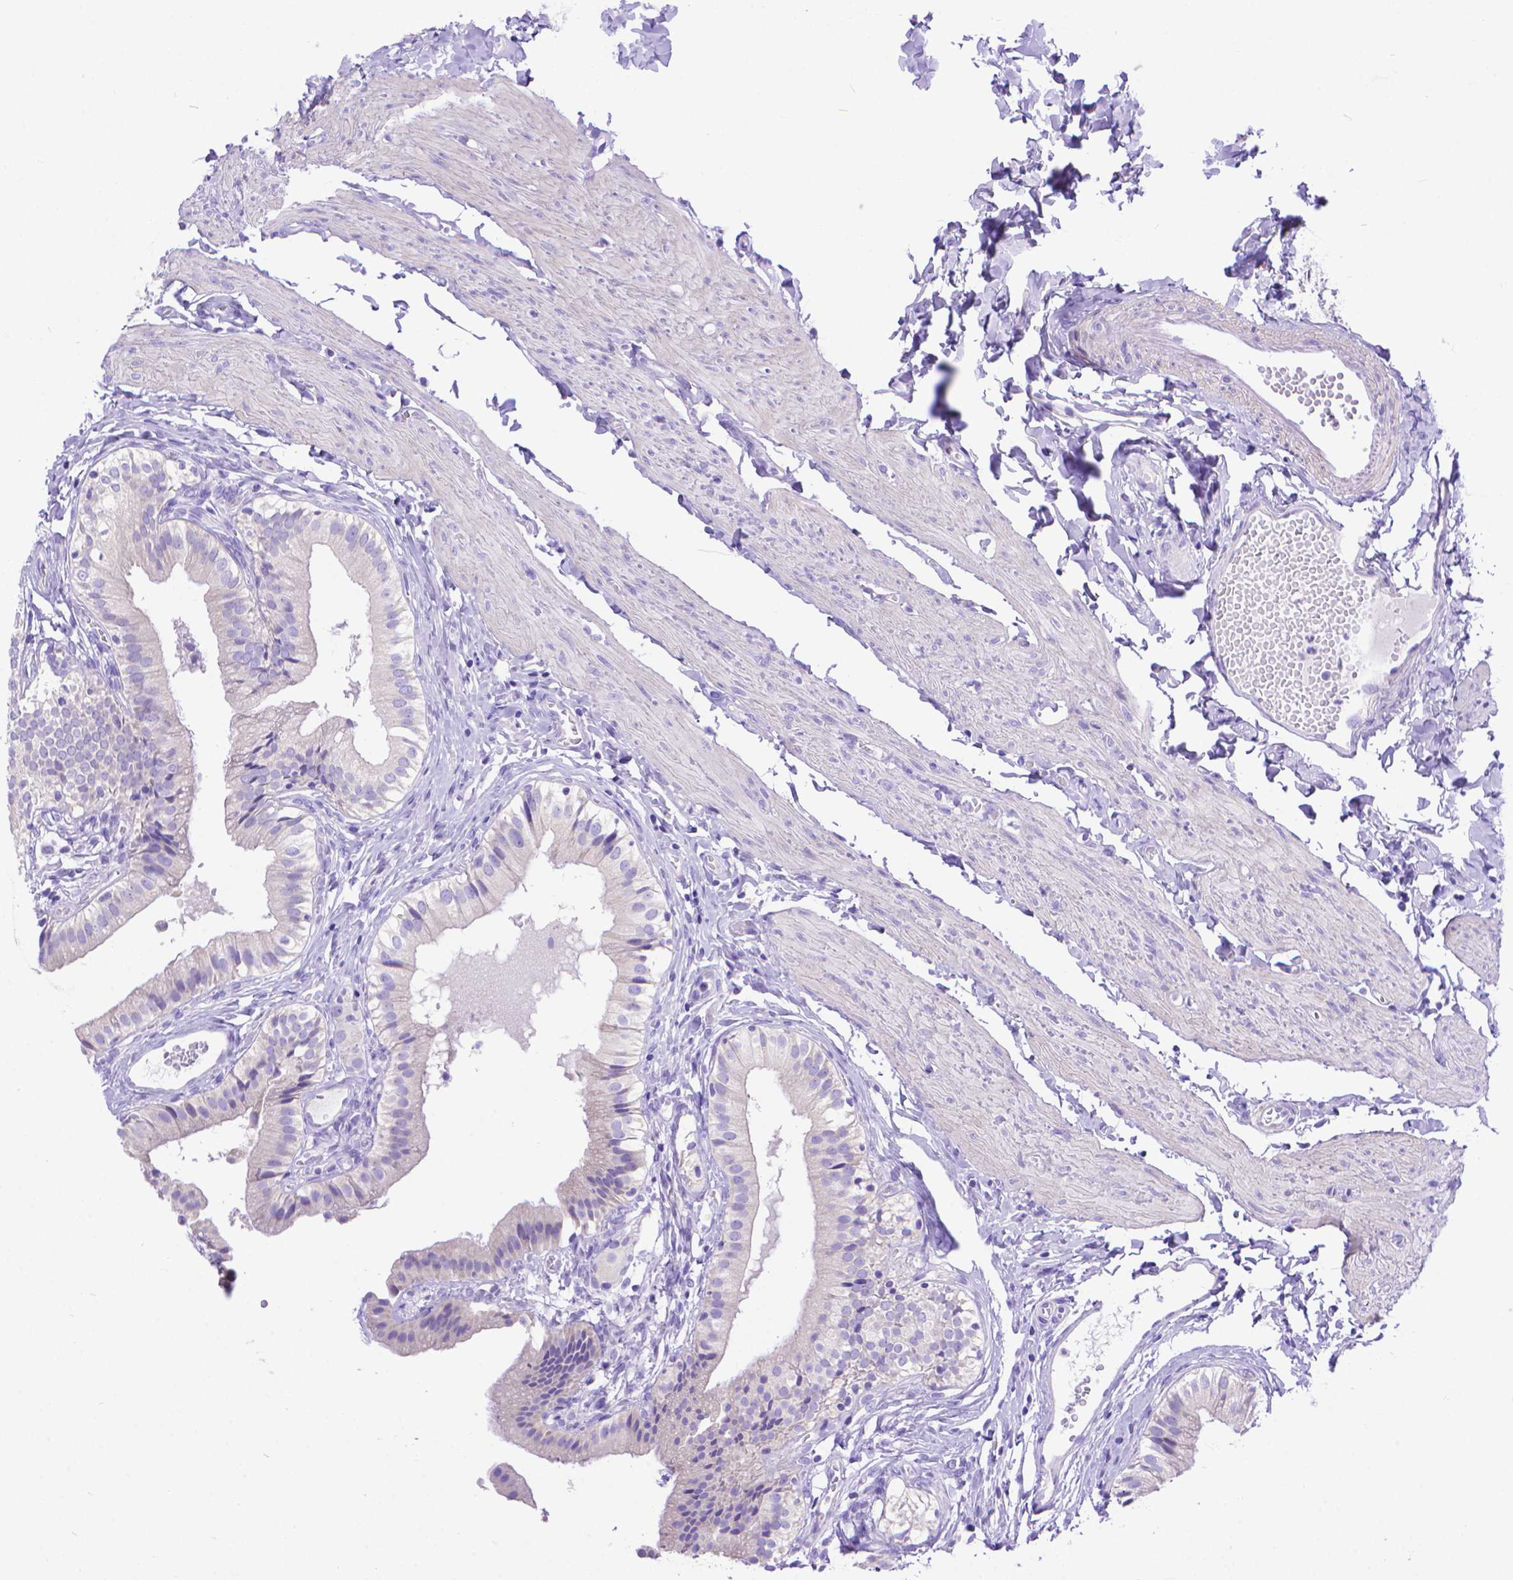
{"staining": {"intensity": "negative", "quantity": "none", "location": "none"}, "tissue": "gallbladder", "cell_type": "Glandular cells", "image_type": "normal", "snomed": [{"axis": "morphology", "description": "Normal tissue, NOS"}, {"axis": "topography", "description": "Gallbladder"}], "caption": "The image shows no significant expression in glandular cells of gallbladder.", "gene": "DHRS2", "patient": {"sex": "female", "age": 47}}